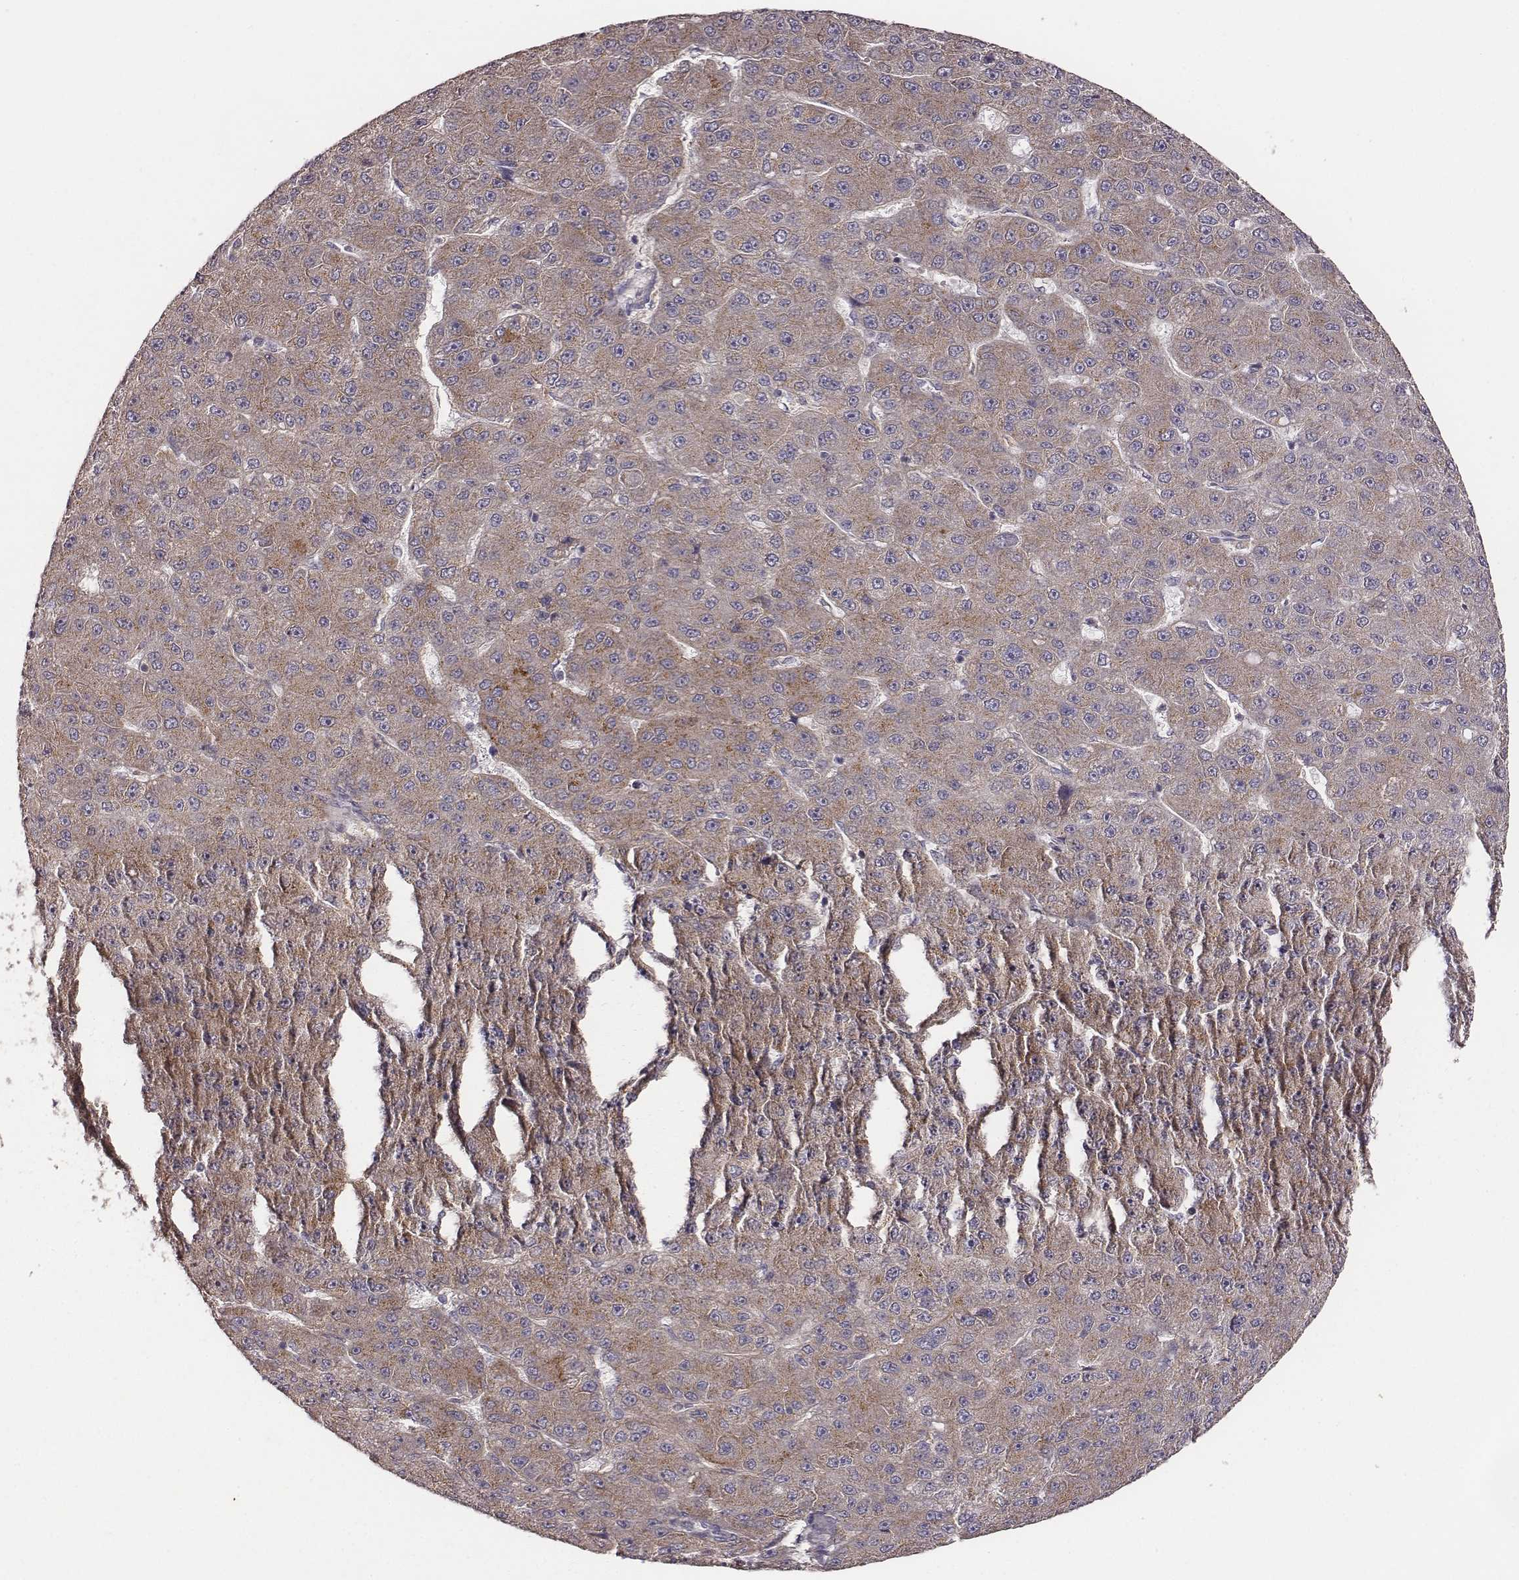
{"staining": {"intensity": "moderate", "quantity": ">75%", "location": "cytoplasmic/membranous"}, "tissue": "liver cancer", "cell_type": "Tumor cells", "image_type": "cancer", "snomed": [{"axis": "morphology", "description": "Carcinoma, Hepatocellular, NOS"}, {"axis": "topography", "description": "Liver"}], "caption": "Immunohistochemistry photomicrograph of human liver cancer stained for a protein (brown), which displays medium levels of moderate cytoplasmic/membranous positivity in approximately >75% of tumor cells.", "gene": "VPS26A", "patient": {"sex": "male", "age": 67}}